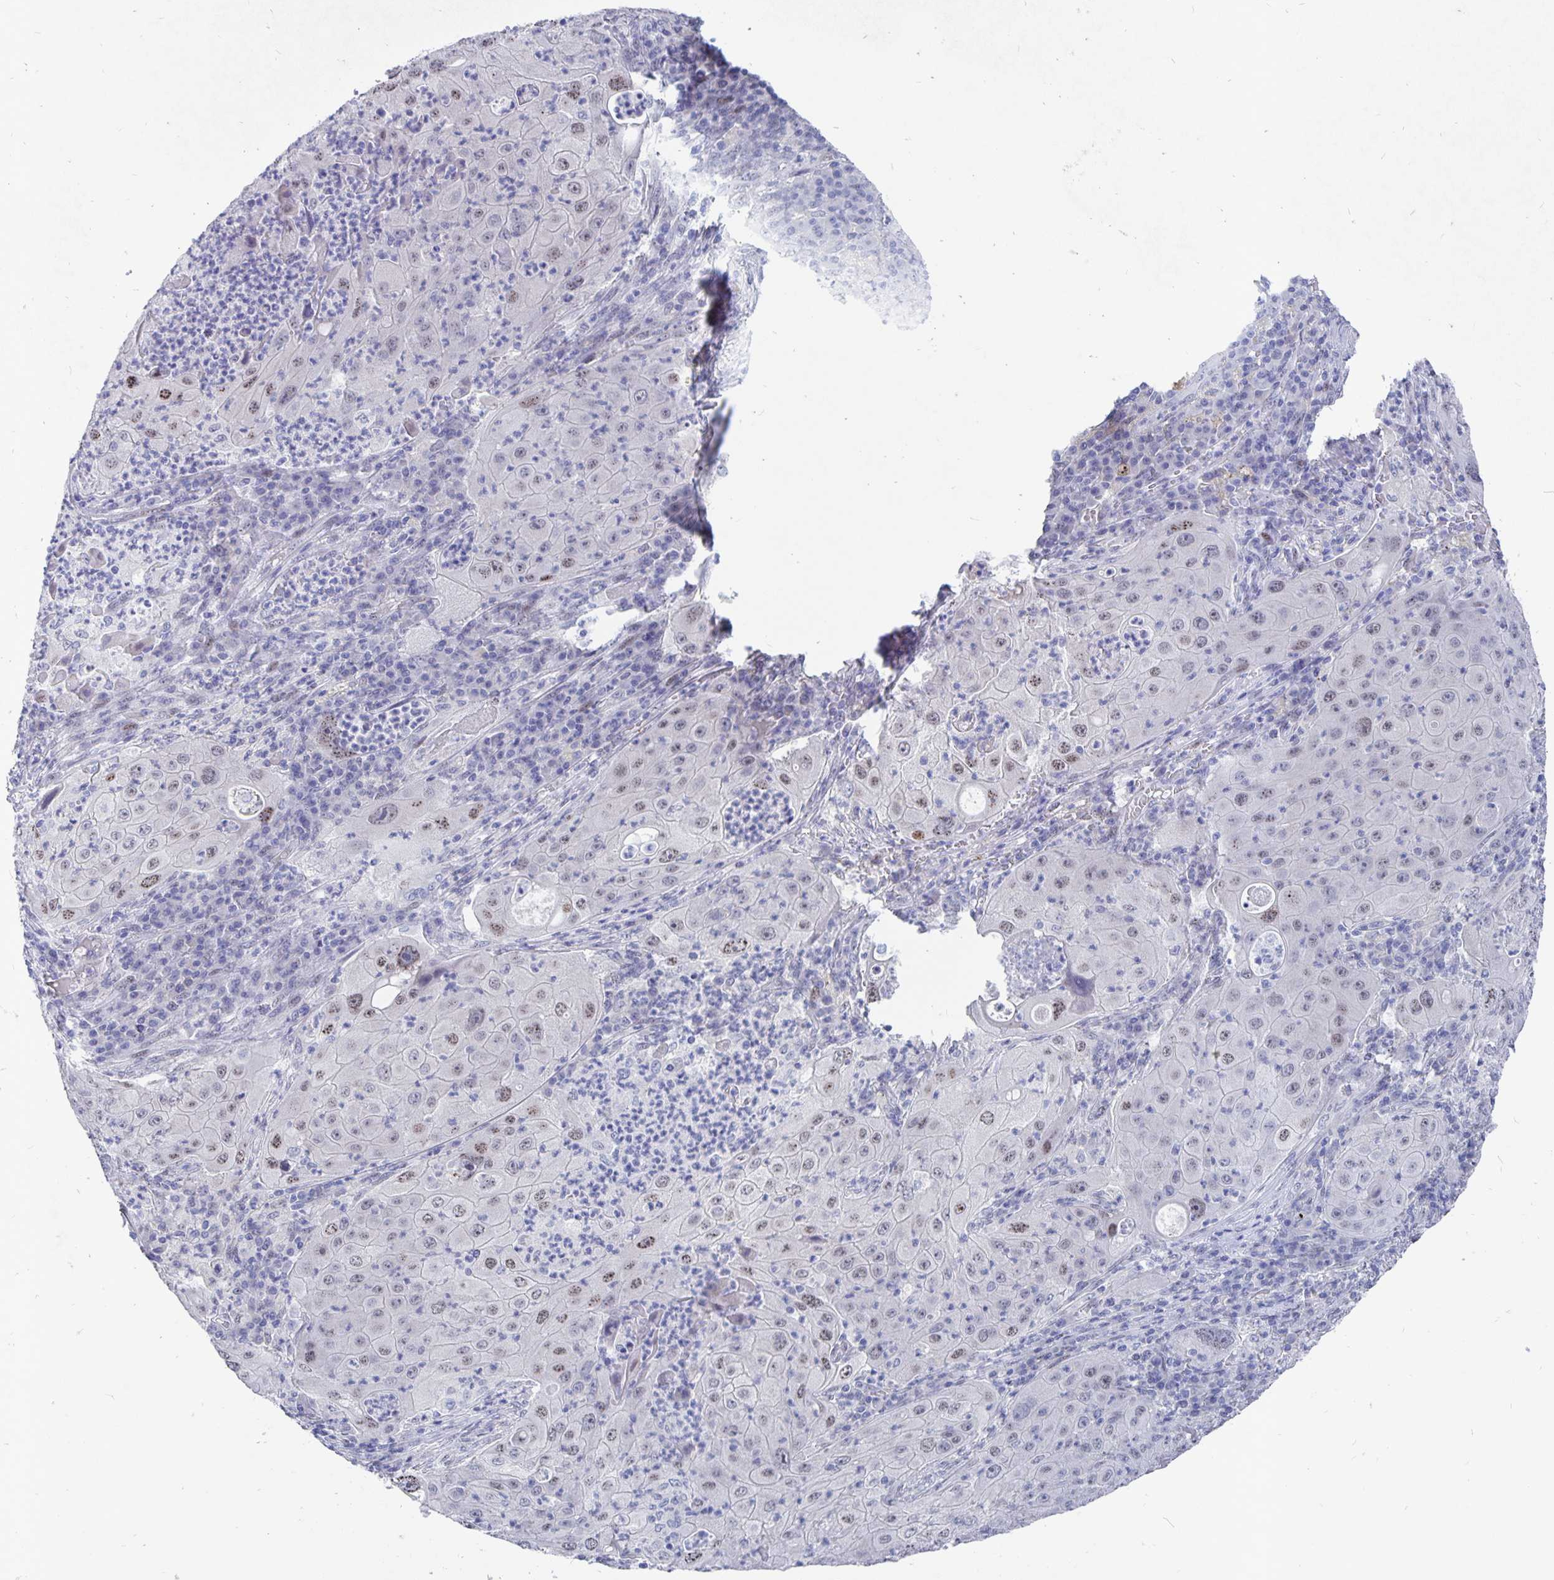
{"staining": {"intensity": "weak", "quantity": "25%-75%", "location": "nuclear"}, "tissue": "lung cancer", "cell_type": "Tumor cells", "image_type": "cancer", "snomed": [{"axis": "morphology", "description": "Squamous cell carcinoma, NOS"}, {"axis": "topography", "description": "Lung"}], "caption": "Protein expression analysis of human lung cancer reveals weak nuclear positivity in about 25%-75% of tumor cells. The staining was performed using DAB (3,3'-diaminobenzidine) to visualize the protein expression in brown, while the nuclei were stained in blue with hematoxylin (Magnification: 20x).", "gene": "SMOC1", "patient": {"sex": "female", "age": 59}}